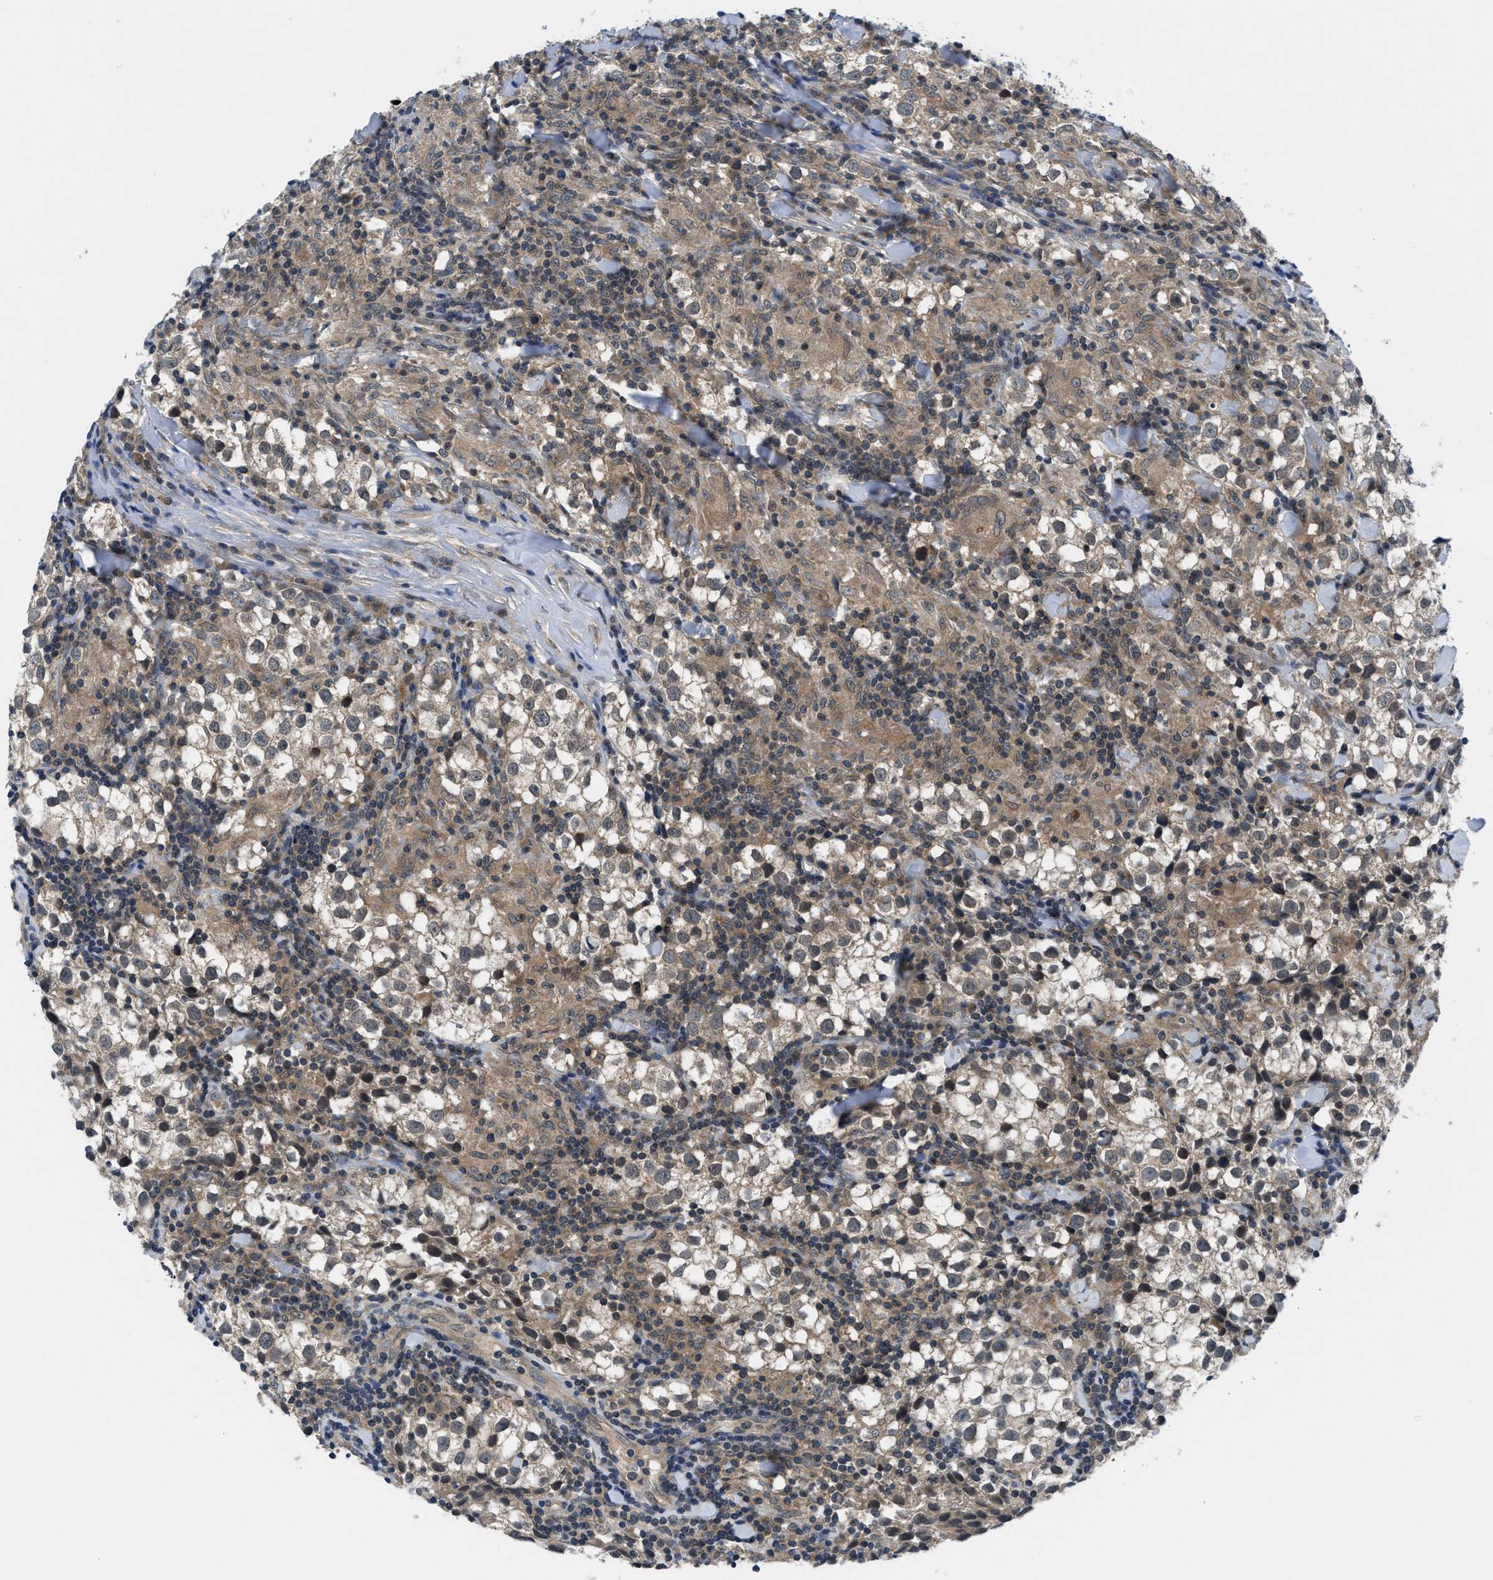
{"staining": {"intensity": "weak", "quantity": ">75%", "location": "cytoplasmic/membranous"}, "tissue": "testis cancer", "cell_type": "Tumor cells", "image_type": "cancer", "snomed": [{"axis": "morphology", "description": "Seminoma, NOS"}, {"axis": "morphology", "description": "Carcinoma, Embryonal, NOS"}, {"axis": "topography", "description": "Testis"}], "caption": "There is low levels of weak cytoplasmic/membranous staining in tumor cells of testis seminoma, as demonstrated by immunohistochemical staining (brown color).", "gene": "PDE7A", "patient": {"sex": "male", "age": 36}}